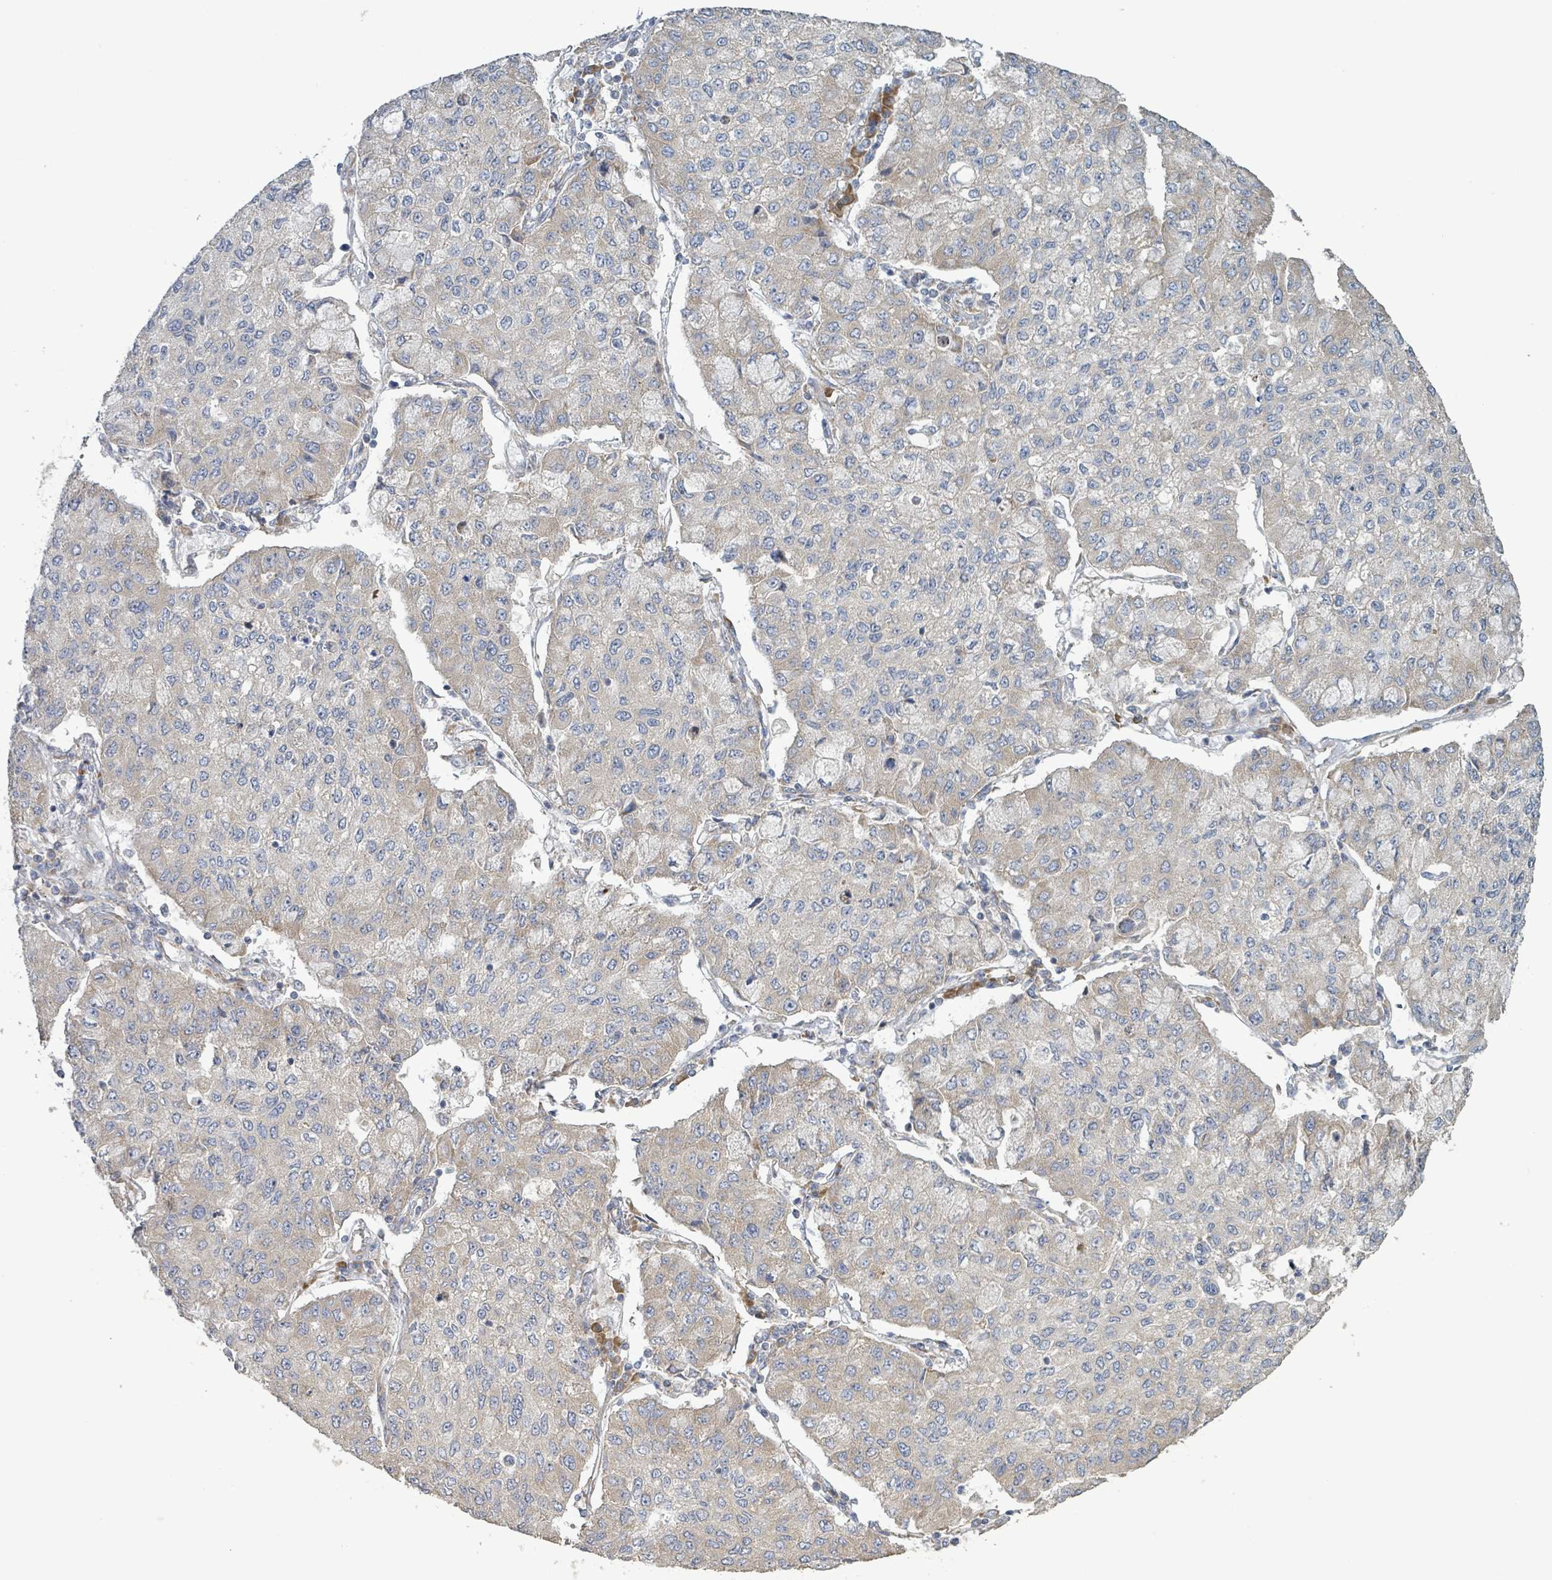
{"staining": {"intensity": "moderate", "quantity": "<25%", "location": "cytoplasmic/membranous"}, "tissue": "lung cancer", "cell_type": "Tumor cells", "image_type": "cancer", "snomed": [{"axis": "morphology", "description": "Squamous cell carcinoma, NOS"}, {"axis": "topography", "description": "Lung"}], "caption": "Moderate cytoplasmic/membranous protein positivity is seen in about <25% of tumor cells in lung cancer. (DAB IHC, brown staining for protein, blue staining for nuclei).", "gene": "RPL32", "patient": {"sex": "male", "age": 74}}